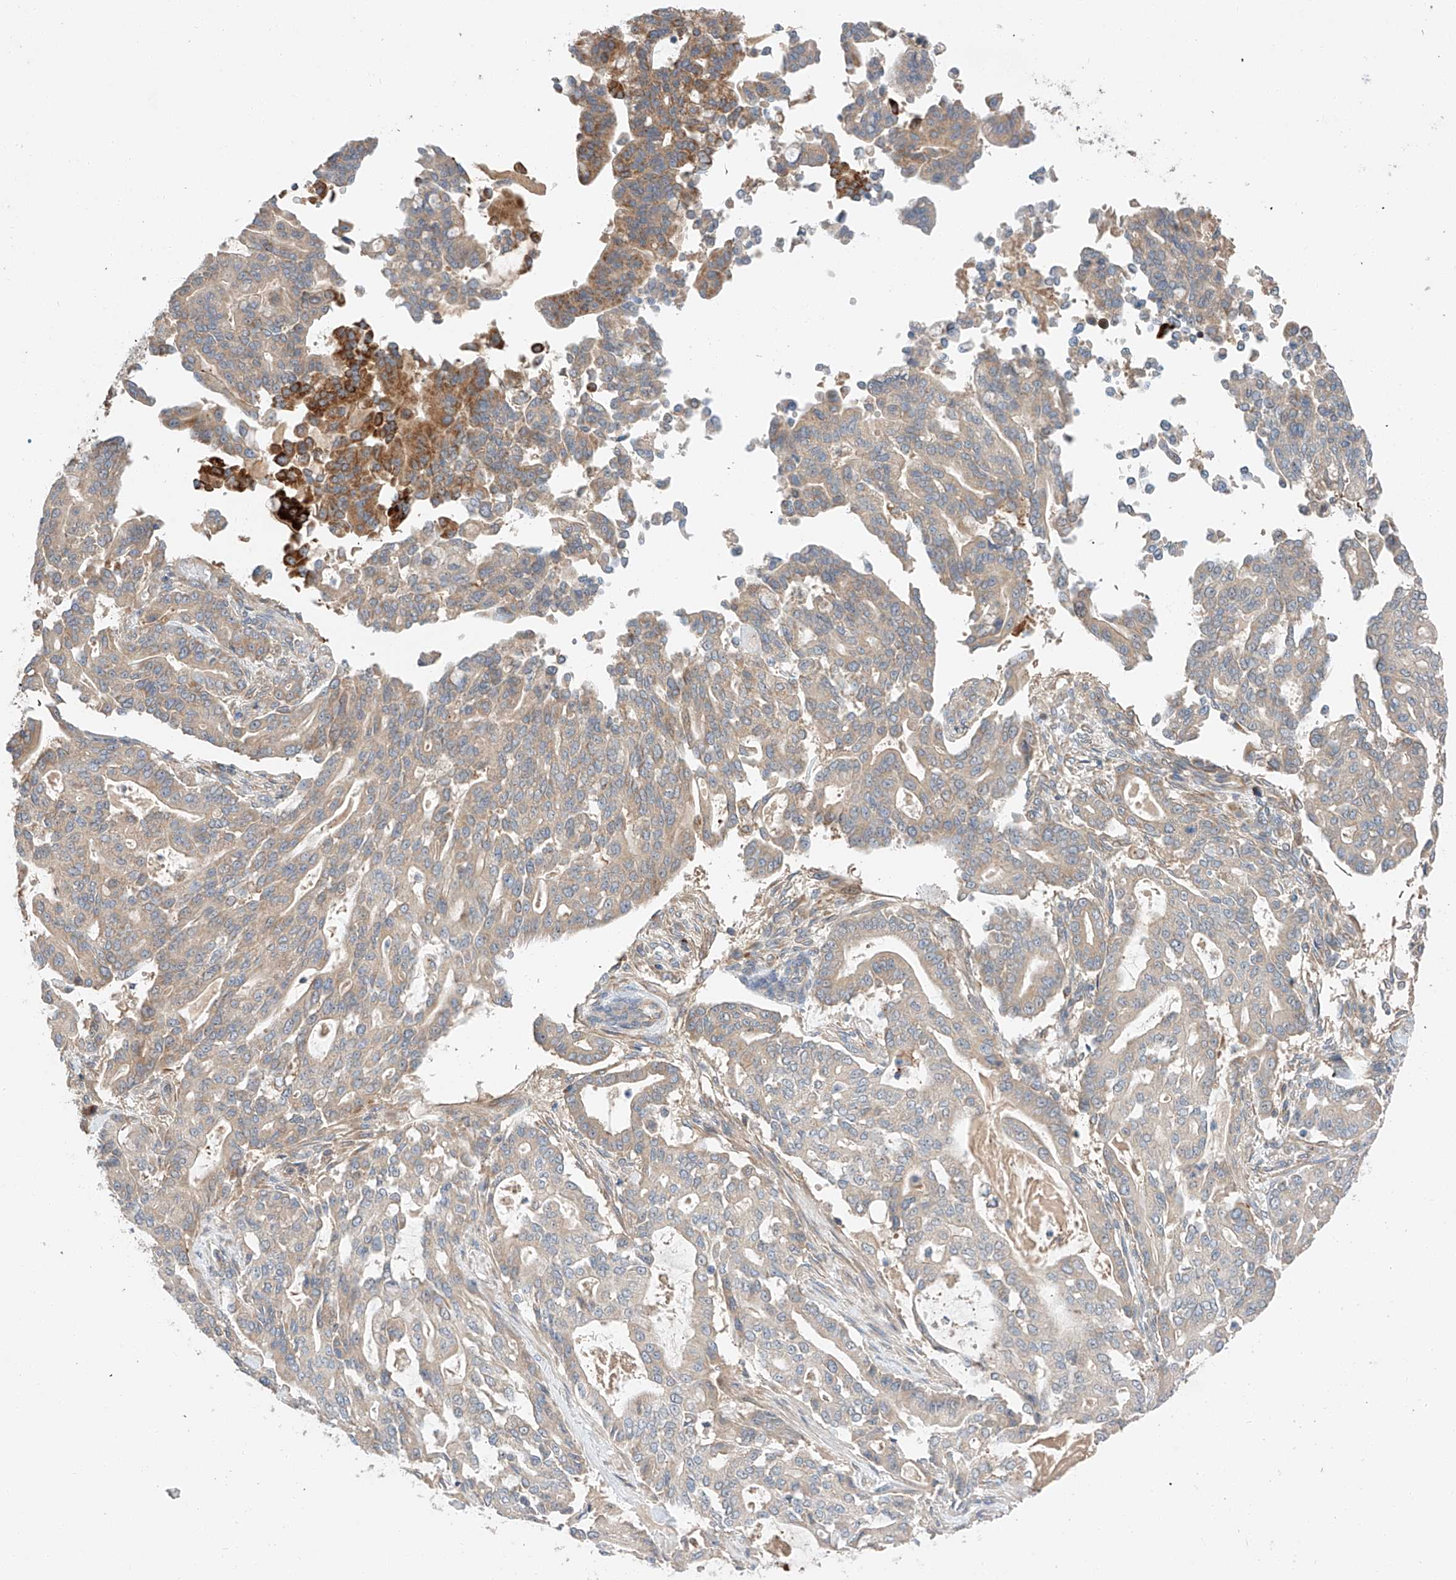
{"staining": {"intensity": "moderate", "quantity": "25%-75%", "location": "cytoplasmic/membranous"}, "tissue": "pancreatic cancer", "cell_type": "Tumor cells", "image_type": "cancer", "snomed": [{"axis": "morphology", "description": "Adenocarcinoma, NOS"}, {"axis": "topography", "description": "Pancreas"}], "caption": "Immunohistochemistry (DAB (3,3'-diaminobenzidine)) staining of pancreatic cancer reveals moderate cytoplasmic/membranous protein expression in about 25%-75% of tumor cells.", "gene": "RUSC1", "patient": {"sex": "male", "age": 63}}